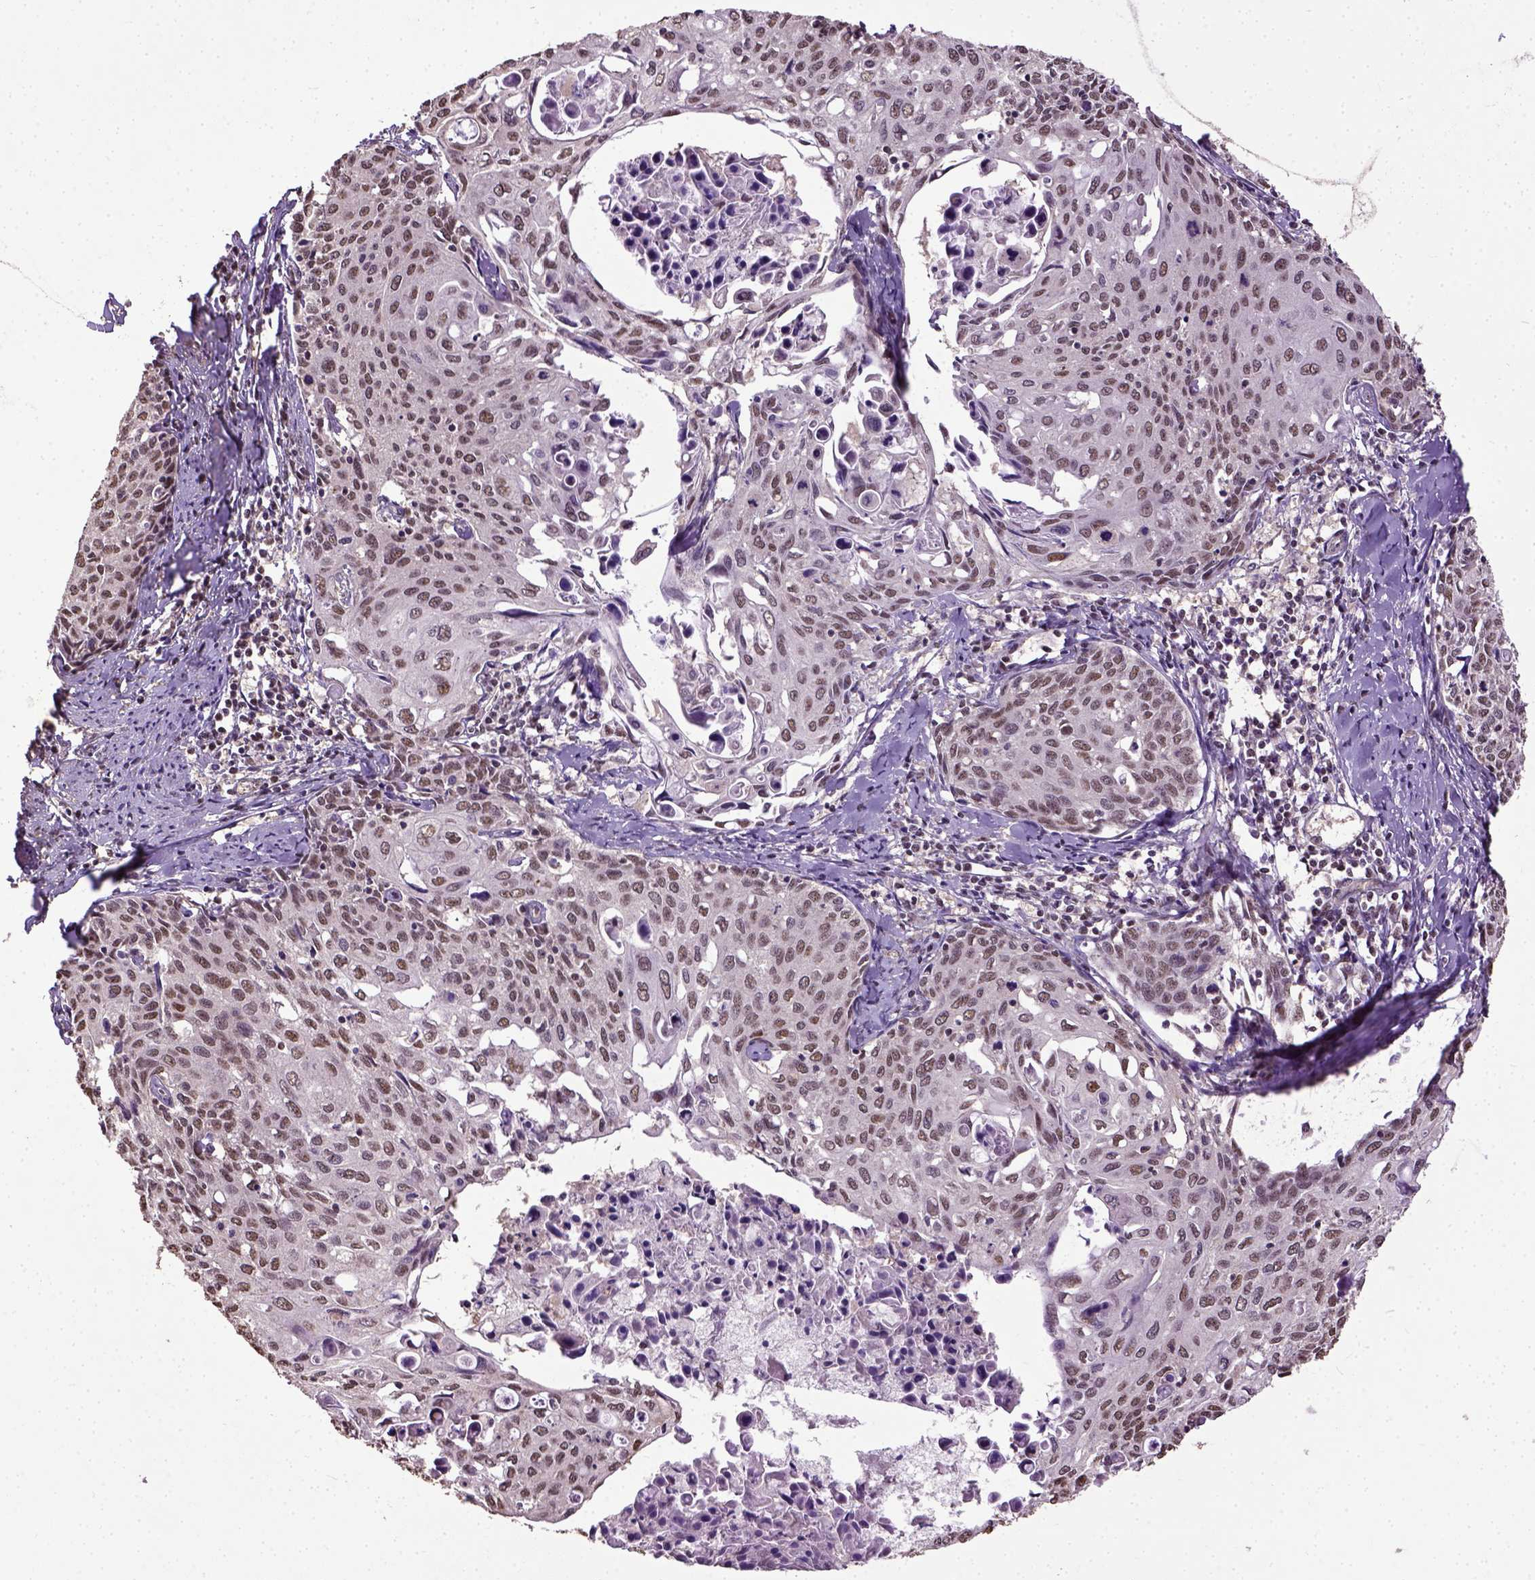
{"staining": {"intensity": "moderate", "quantity": ">75%", "location": "nuclear"}, "tissue": "cervical cancer", "cell_type": "Tumor cells", "image_type": "cancer", "snomed": [{"axis": "morphology", "description": "Squamous cell carcinoma, NOS"}, {"axis": "topography", "description": "Cervix"}], "caption": "Cervical cancer (squamous cell carcinoma) stained with a brown dye exhibits moderate nuclear positive expression in about >75% of tumor cells.", "gene": "UBA3", "patient": {"sex": "female", "age": 62}}